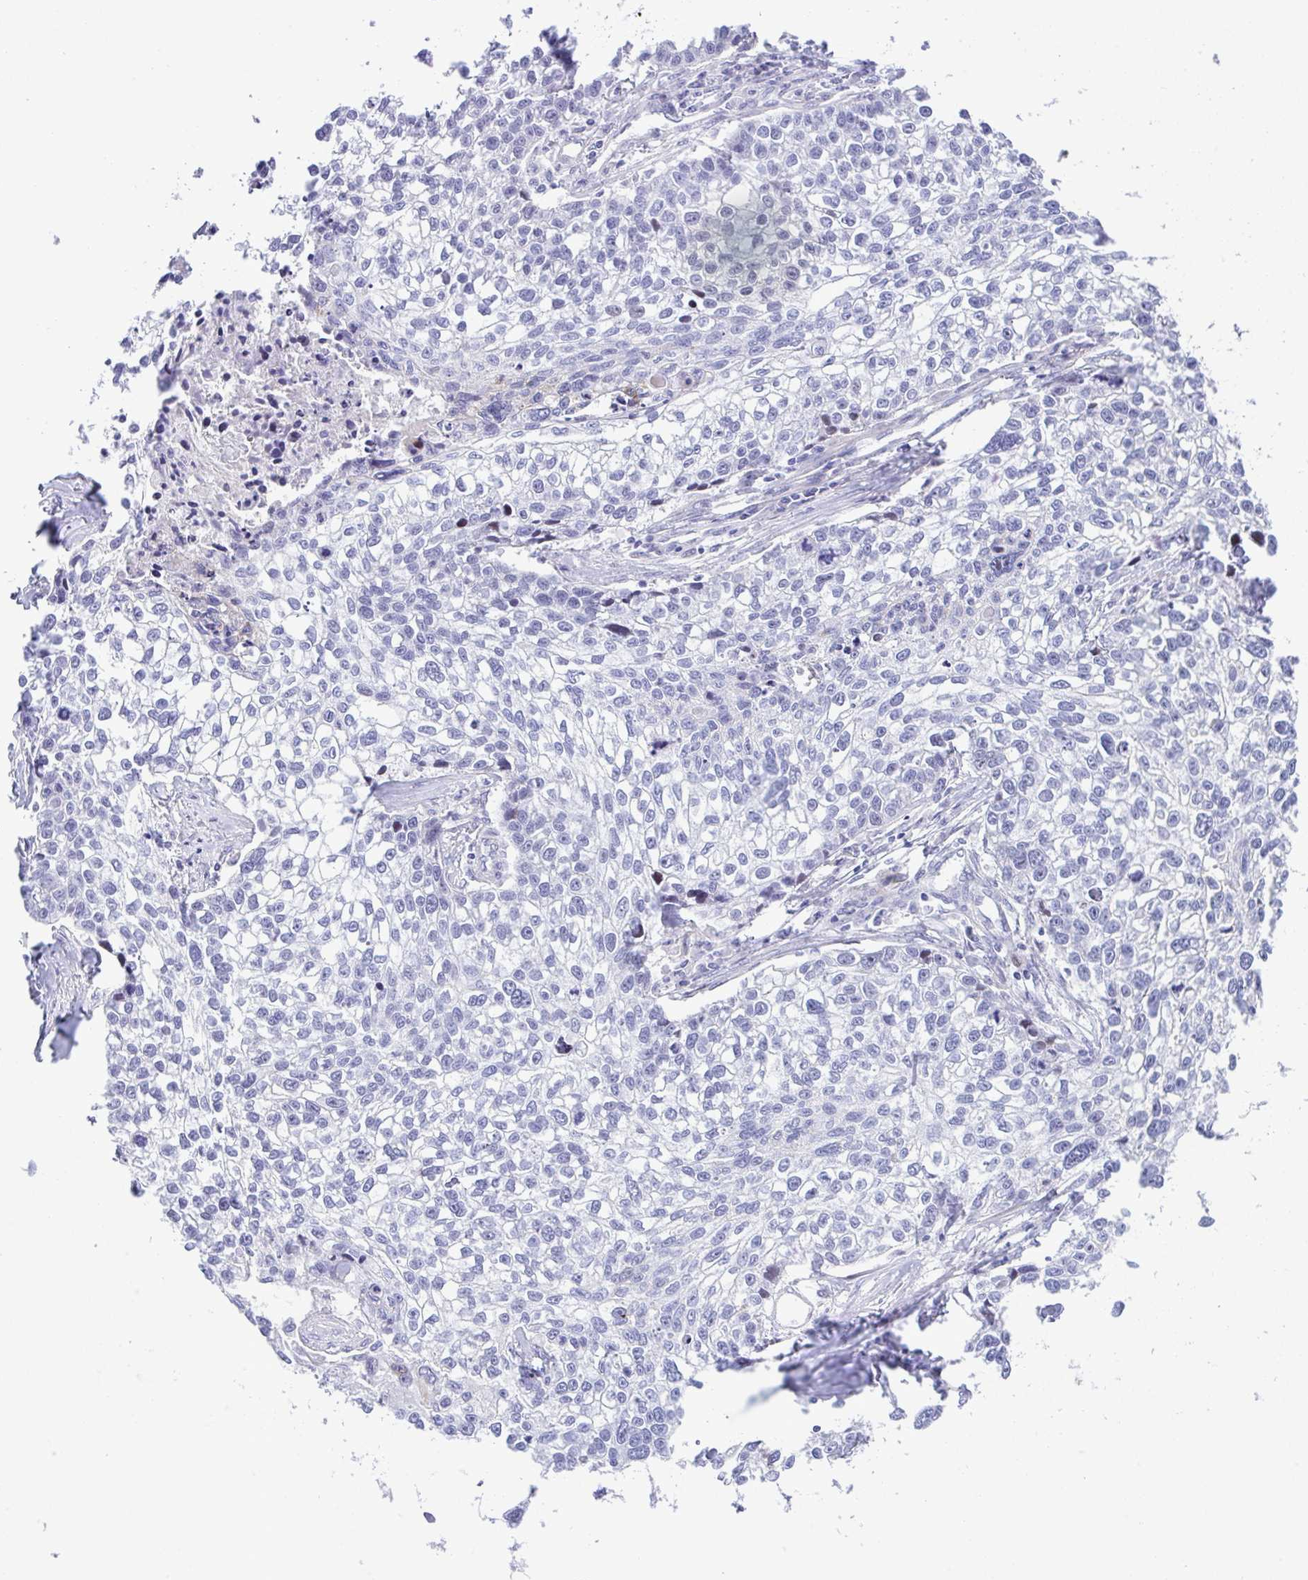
{"staining": {"intensity": "negative", "quantity": "none", "location": "none"}, "tissue": "lung cancer", "cell_type": "Tumor cells", "image_type": "cancer", "snomed": [{"axis": "morphology", "description": "Squamous cell carcinoma, NOS"}, {"axis": "topography", "description": "Lung"}], "caption": "This micrograph is of squamous cell carcinoma (lung) stained with immunohistochemistry to label a protein in brown with the nuclei are counter-stained blue. There is no staining in tumor cells.", "gene": "ZNF713", "patient": {"sex": "male", "age": 74}}